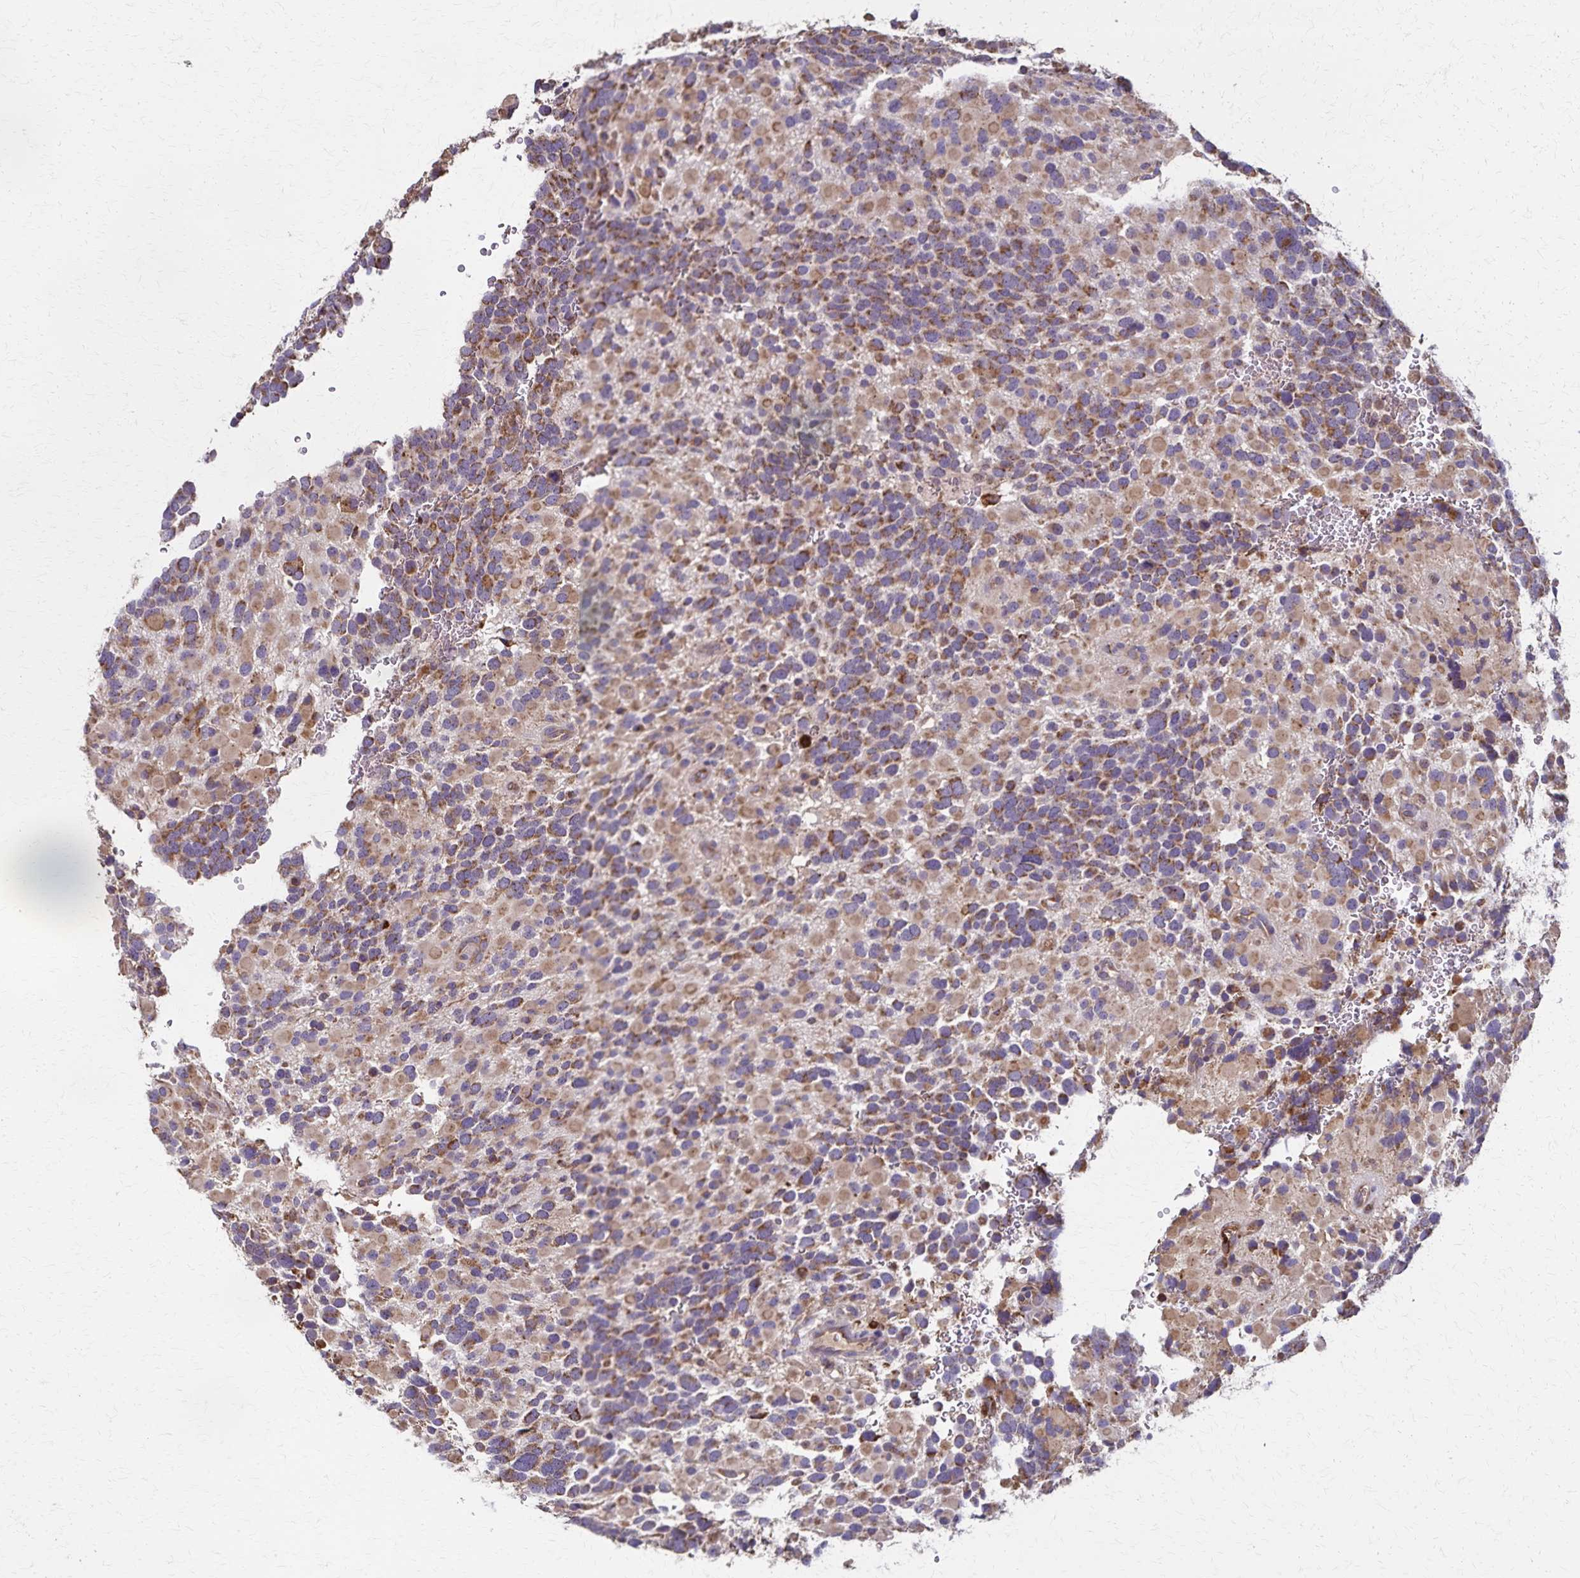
{"staining": {"intensity": "moderate", "quantity": ">75%", "location": "cytoplasmic/membranous"}, "tissue": "glioma", "cell_type": "Tumor cells", "image_type": "cancer", "snomed": [{"axis": "morphology", "description": "Glioma, malignant, High grade"}, {"axis": "topography", "description": "Brain"}], "caption": "Malignant glioma (high-grade) tissue demonstrates moderate cytoplasmic/membranous positivity in approximately >75% of tumor cells (DAB (3,3'-diaminobenzidine) IHC, brown staining for protein, blue staining for nuclei).", "gene": "RNF10", "patient": {"sex": "female", "age": 40}}